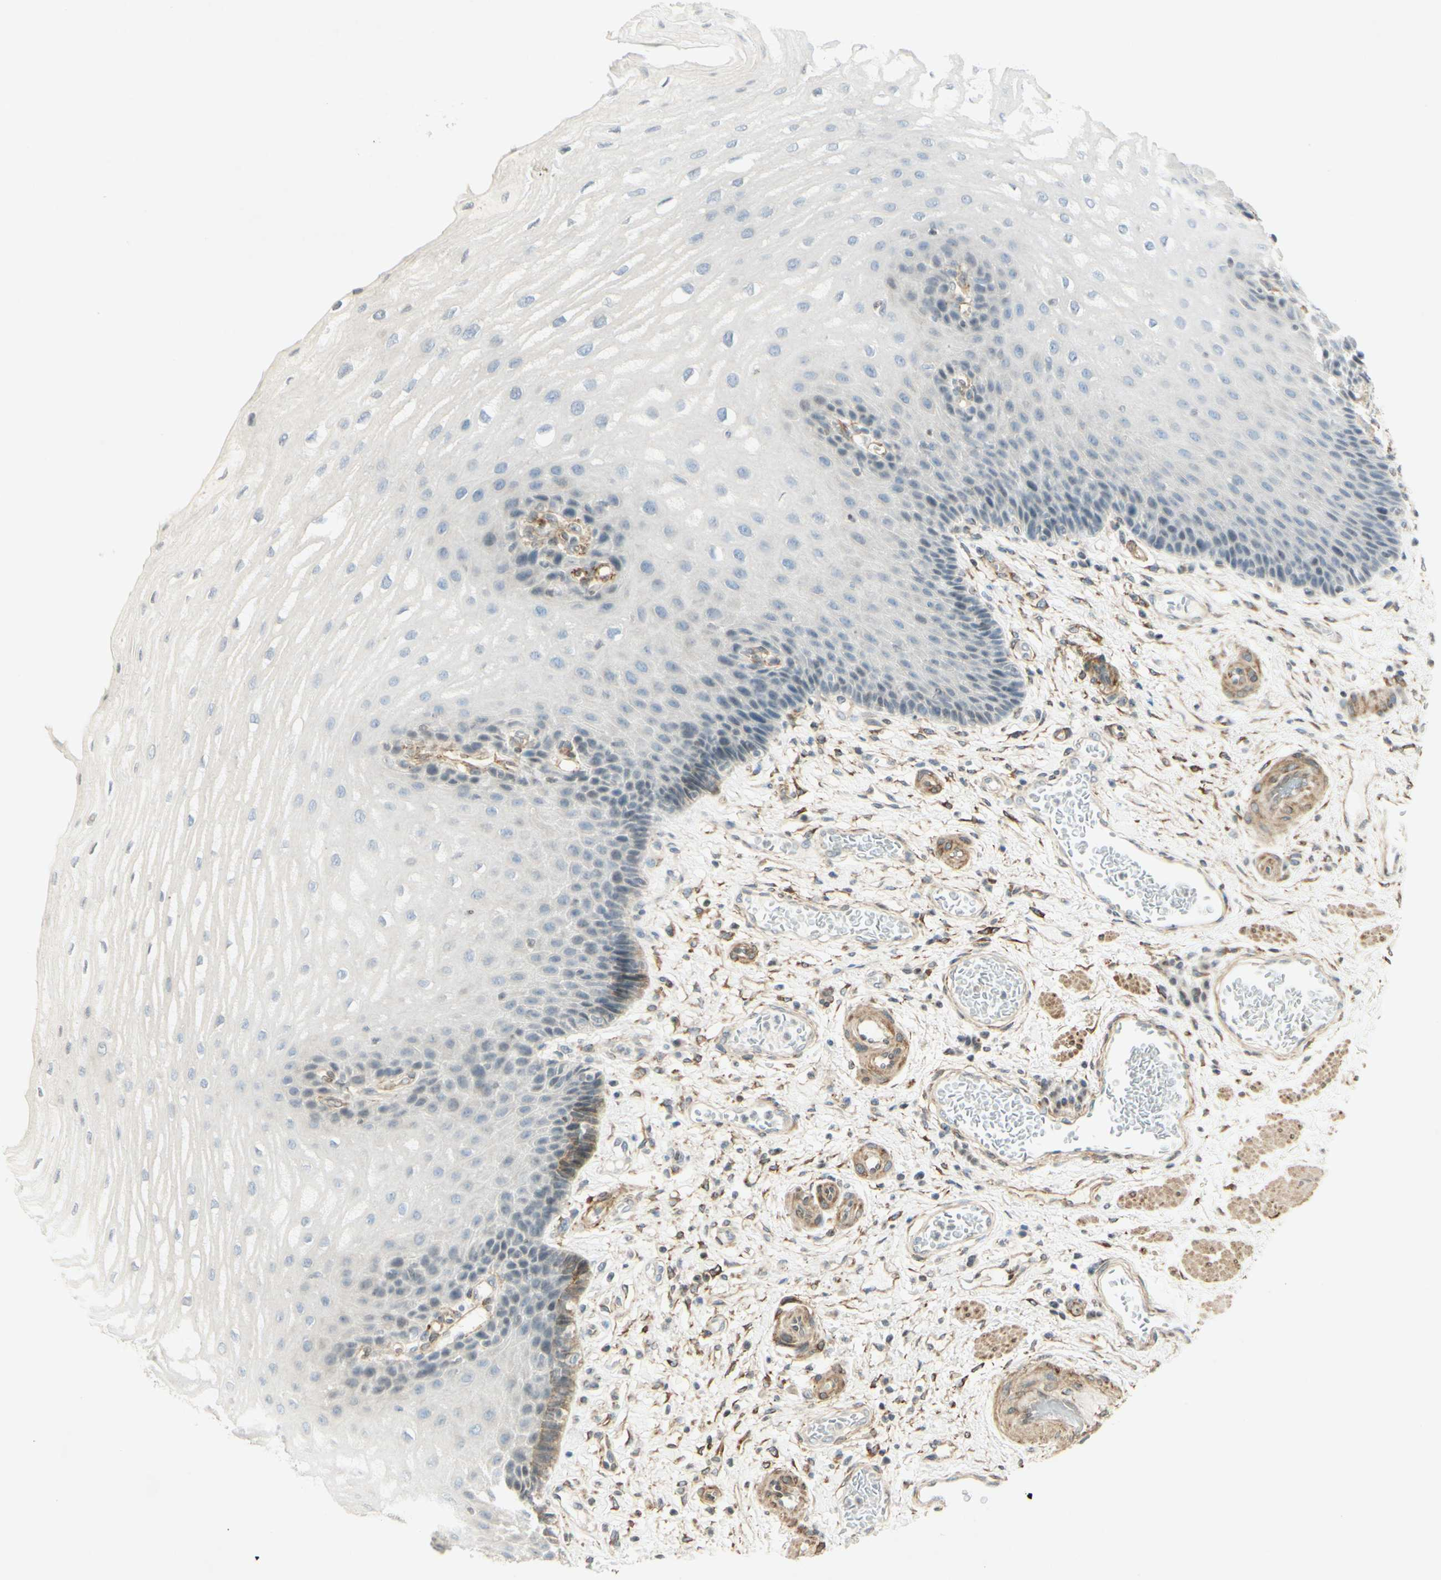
{"staining": {"intensity": "negative", "quantity": "none", "location": "none"}, "tissue": "esophagus", "cell_type": "Squamous epithelial cells", "image_type": "normal", "snomed": [{"axis": "morphology", "description": "Normal tissue, NOS"}, {"axis": "topography", "description": "Esophagus"}], "caption": "The micrograph reveals no significant expression in squamous epithelial cells of esophagus. (DAB immunohistochemistry visualized using brightfield microscopy, high magnification).", "gene": "MAP1B", "patient": {"sex": "male", "age": 54}}